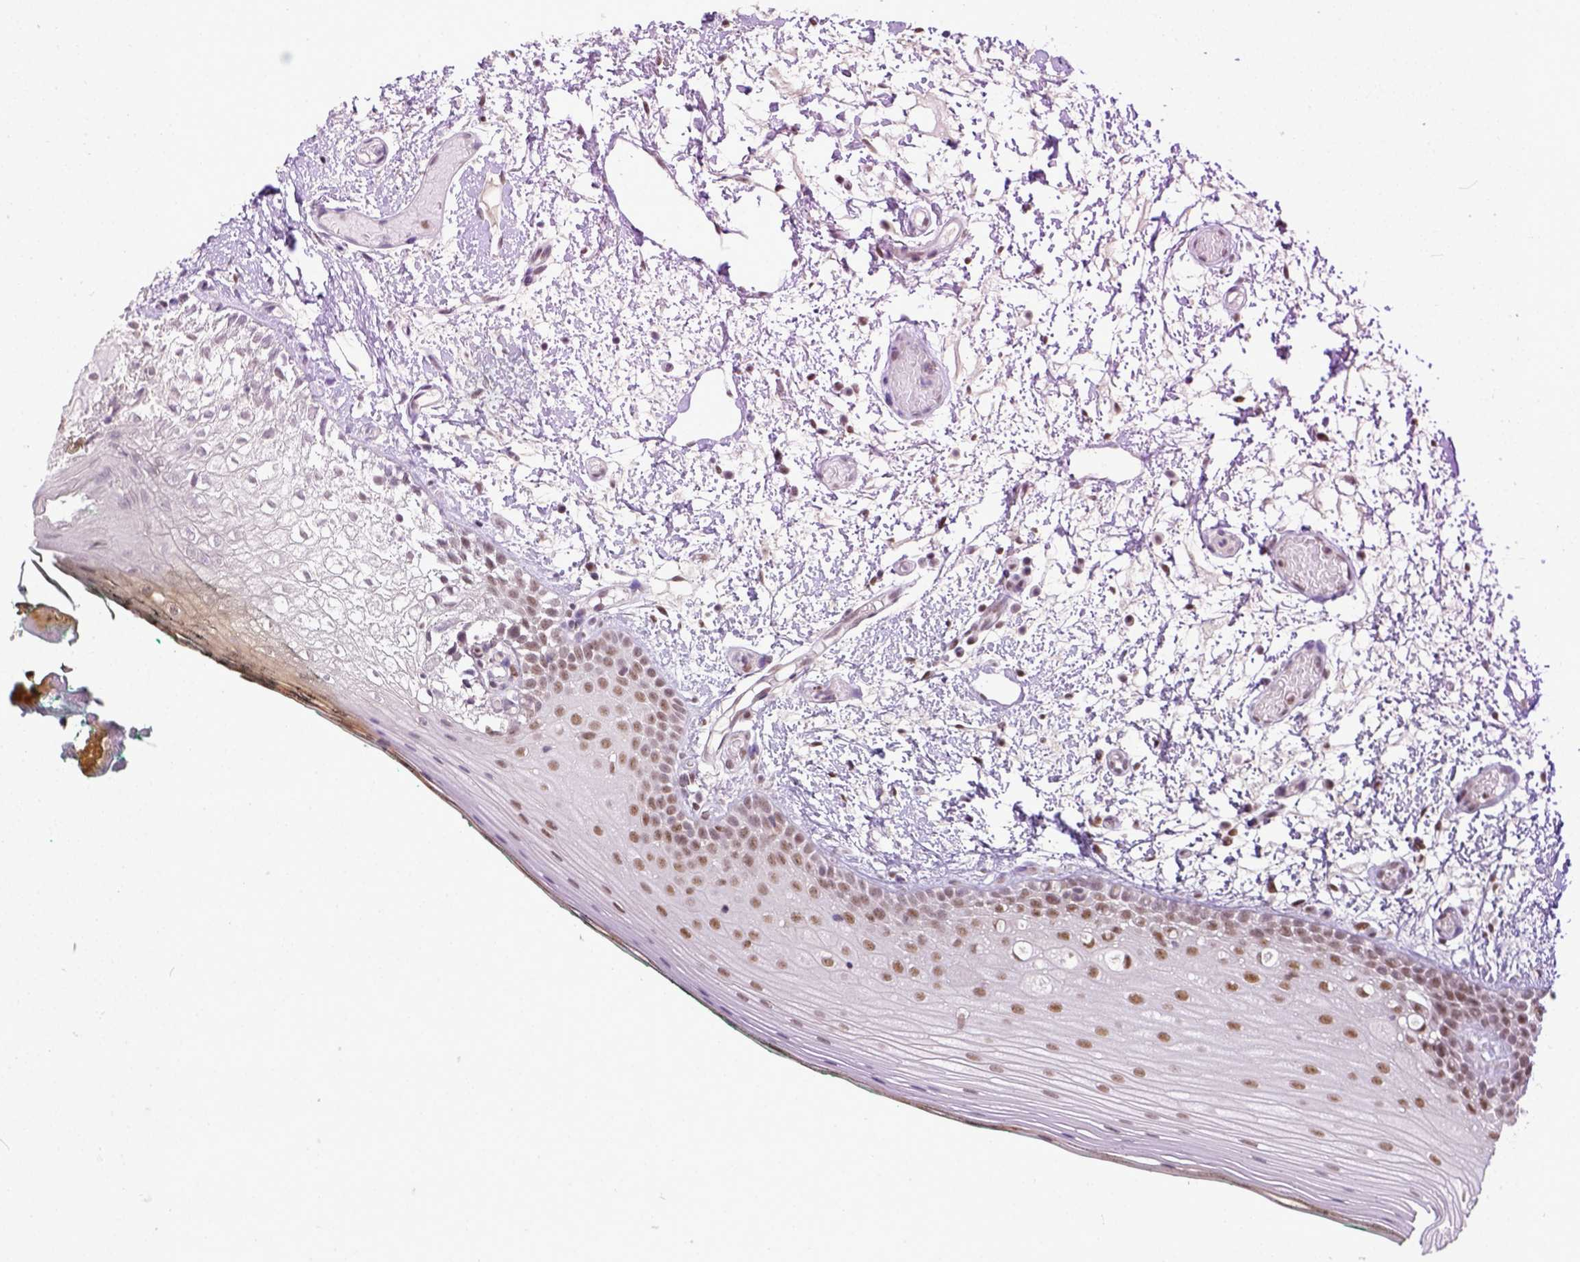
{"staining": {"intensity": "moderate", "quantity": ">75%", "location": "nuclear"}, "tissue": "oral mucosa", "cell_type": "Squamous epithelial cells", "image_type": "normal", "snomed": [{"axis": "morphology", "description": "Normal tissue, NOS"}, {"axis": "topography", "description": "Oral tissue"}], "caption": "Immunohistochemical staining of unremarkable oral mucosa demonstrates >75% levels of moderate nuclear protein staining in about >75% of squamous epithelial cells.", "gene": "ERCC1", "patient": {"sex": "female", "age": 83}}